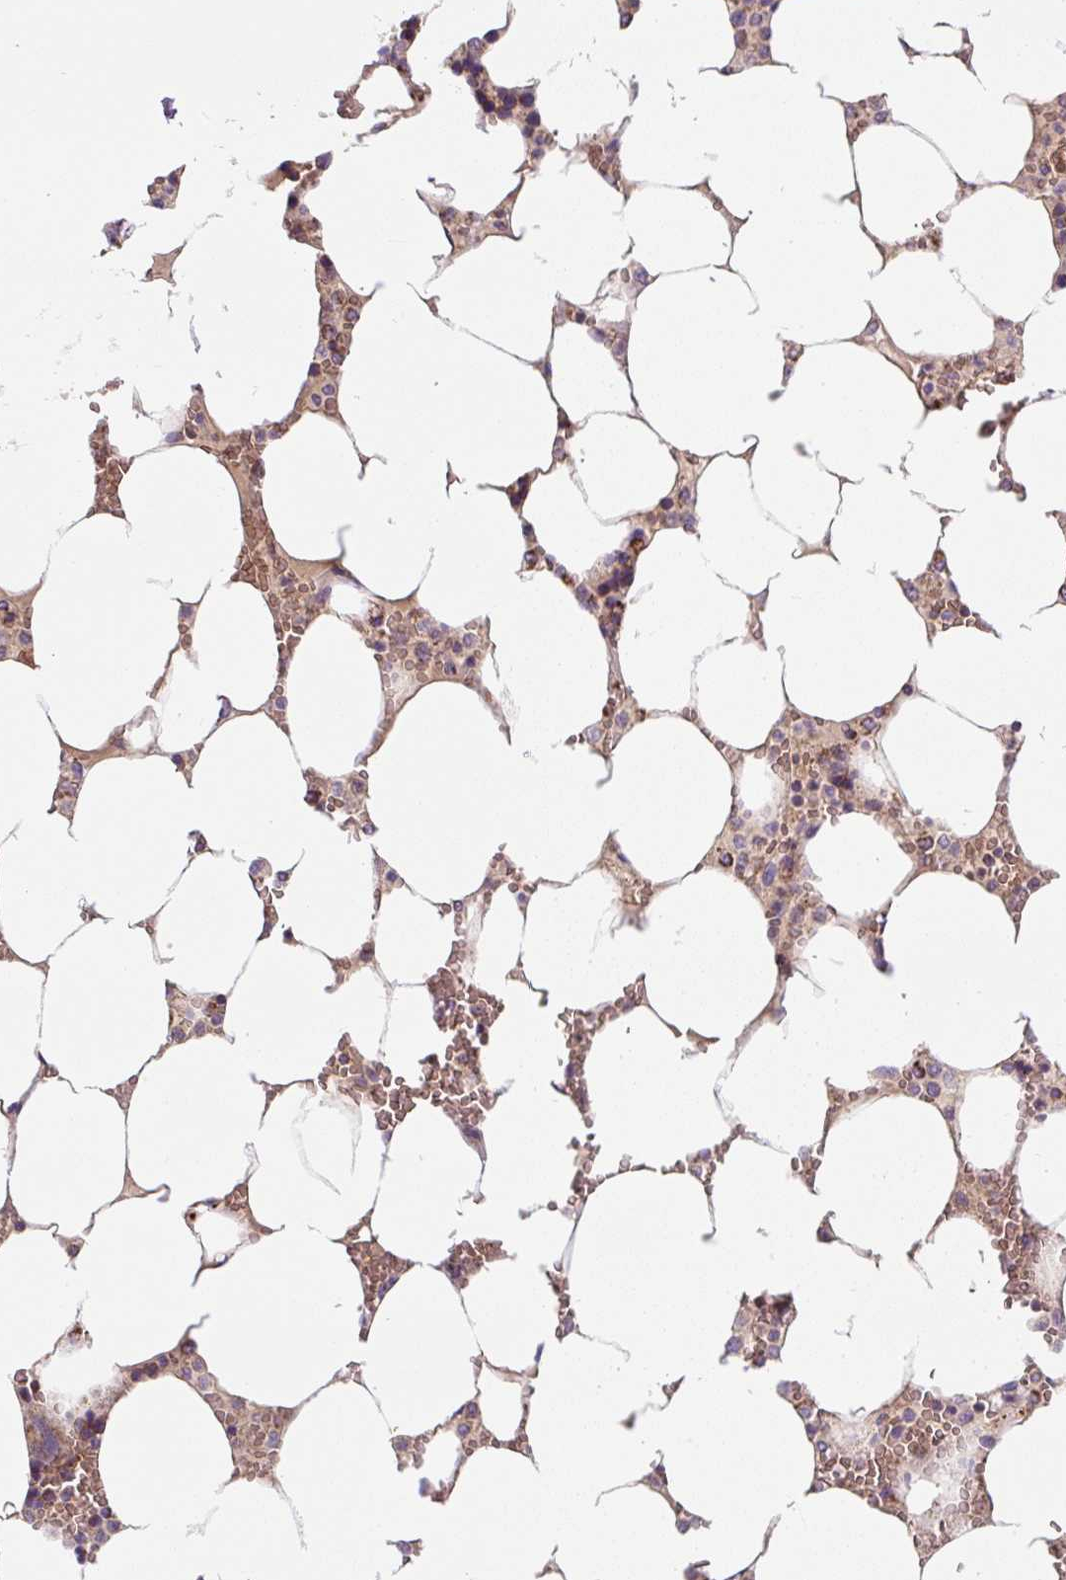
{"staining": {"intensity": "moderate", "quantity": "<25%", "location": "cytoplasmic/membranous"}, "tissue": "bone marrow", "cell_type": "Hematopoietic cells", "image_type": "normal", "snomed": [{"axis": "morphology", "description": "Normal tissue, NOS"}, {"axis": "topography", "description": "Bone marrow"}], "caption": "A histopathology image of human bone marrow stained for a protein exhibits moderate cytoplasmic/membranous brown staining in hematopoietic cells. The staining is performed using DAB brown chromogen to label protein expression. The nuclei are counter-stained blue using hematoxylin.", "gene": "MT", "patient": {"sex": "male", "age": 64}}